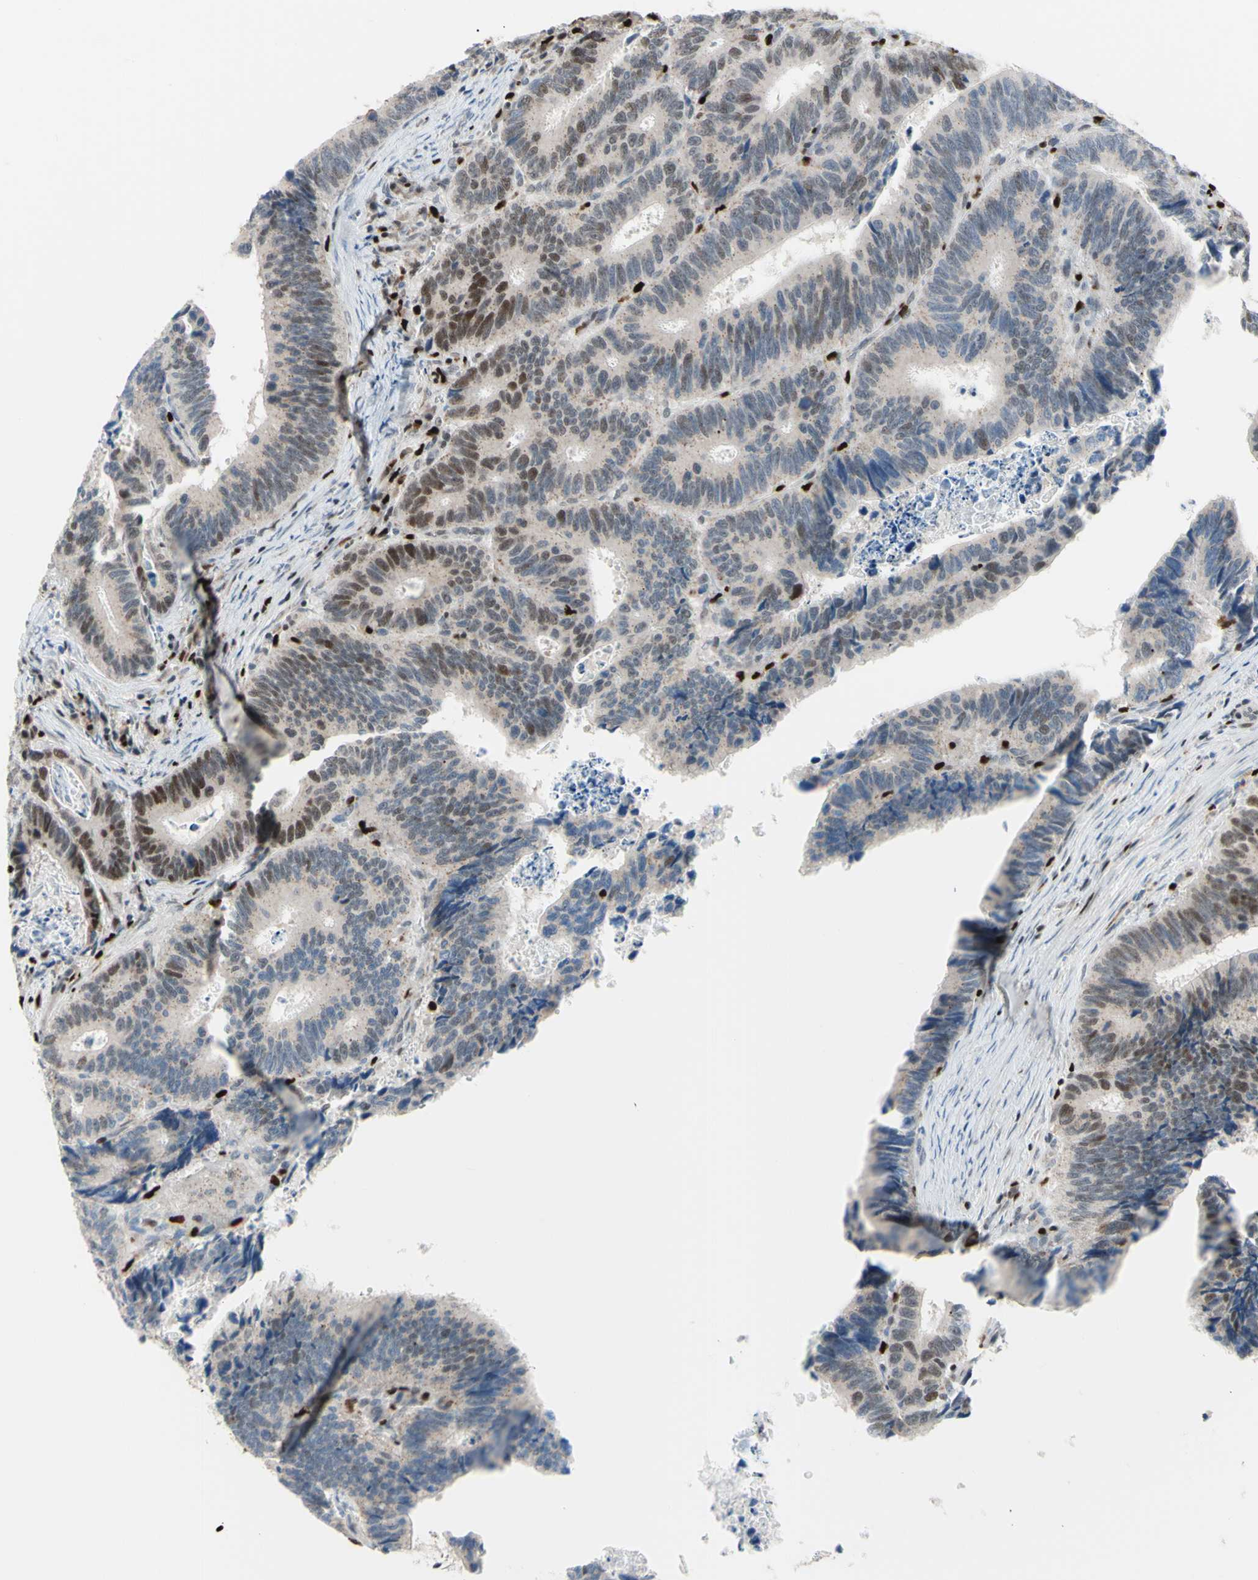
{"staining": {"intensity": "weak", "quantity": "25%-75%", "location": "cytoplasmic/membranous,nuclear"}, "tissue": "colorectal cancer", "cell_type": "Tumor cells", "image_type": "cancer", "snomed": [{"axis": "morphology", "description": "Inflammation, NOS"}, {"axis": "morphology", "description": "Adenocarcinoma, NOS"}, {"axis": "topography", "description": "Colon"}], "caption": "Adenocarcinoma (colorectal) stained for a protein reveals weak cytoplasmic/membranous and nuclear positivity in tumor cells.", "gene": "EED", "patient": {"sex": "male", "age": 72}}